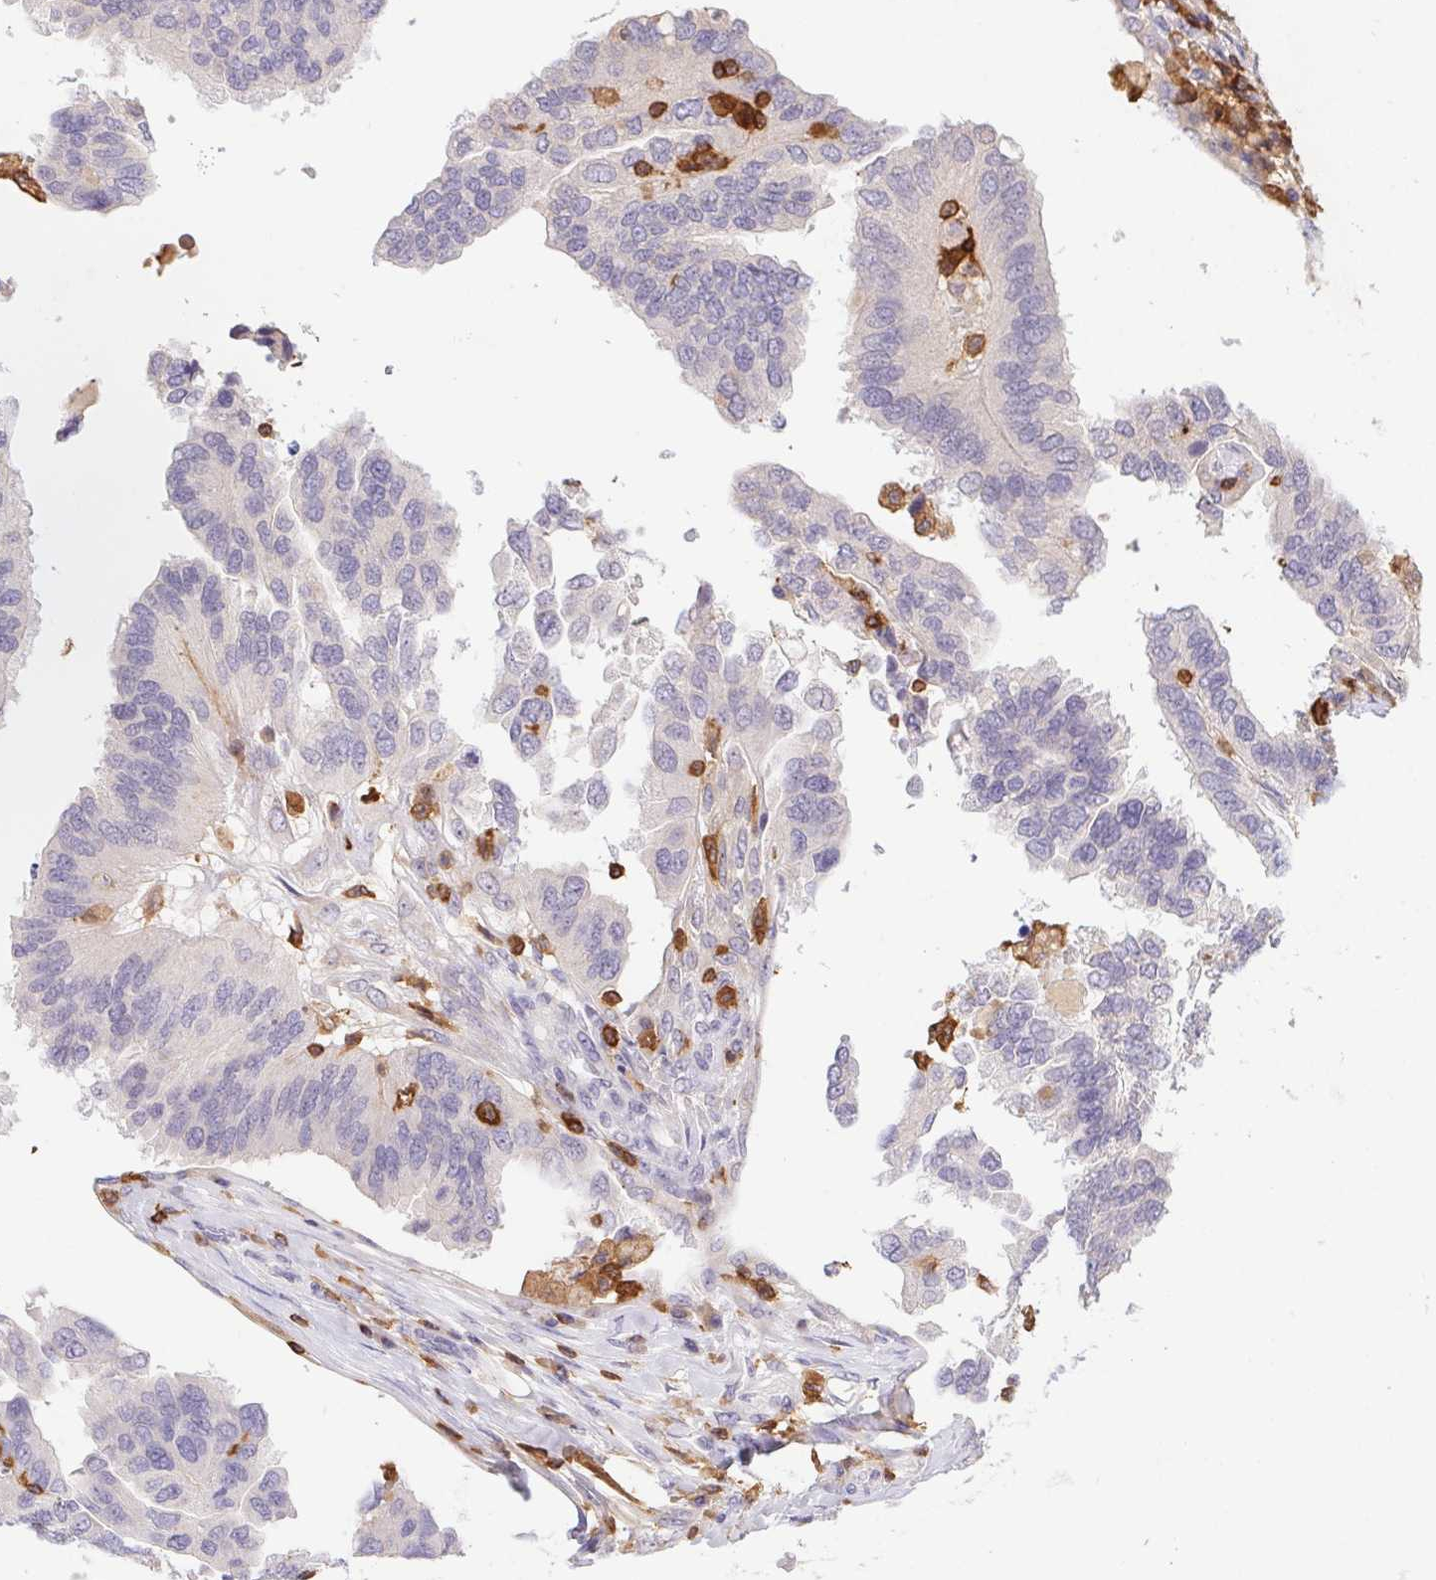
{"staining": {"intensity": "negative", "quantity": "none", "location": "none"}, "tissue": "ovarian cancer", "cell_type": "Tumor cells", "image_type": "cancer", "snomed": [{"axis": "morphology", "description": "Cystadenocarcinoma, serous, NOS"}, {"axis": "topography", "description": "Ovary"}], "caption": "IHC micrograph of ovarian cancer stained for a protein (brown), which displays no expression in tumor cells.", "gene": "APBB1IP", "patient": {"sex": "female", "age": 79}}